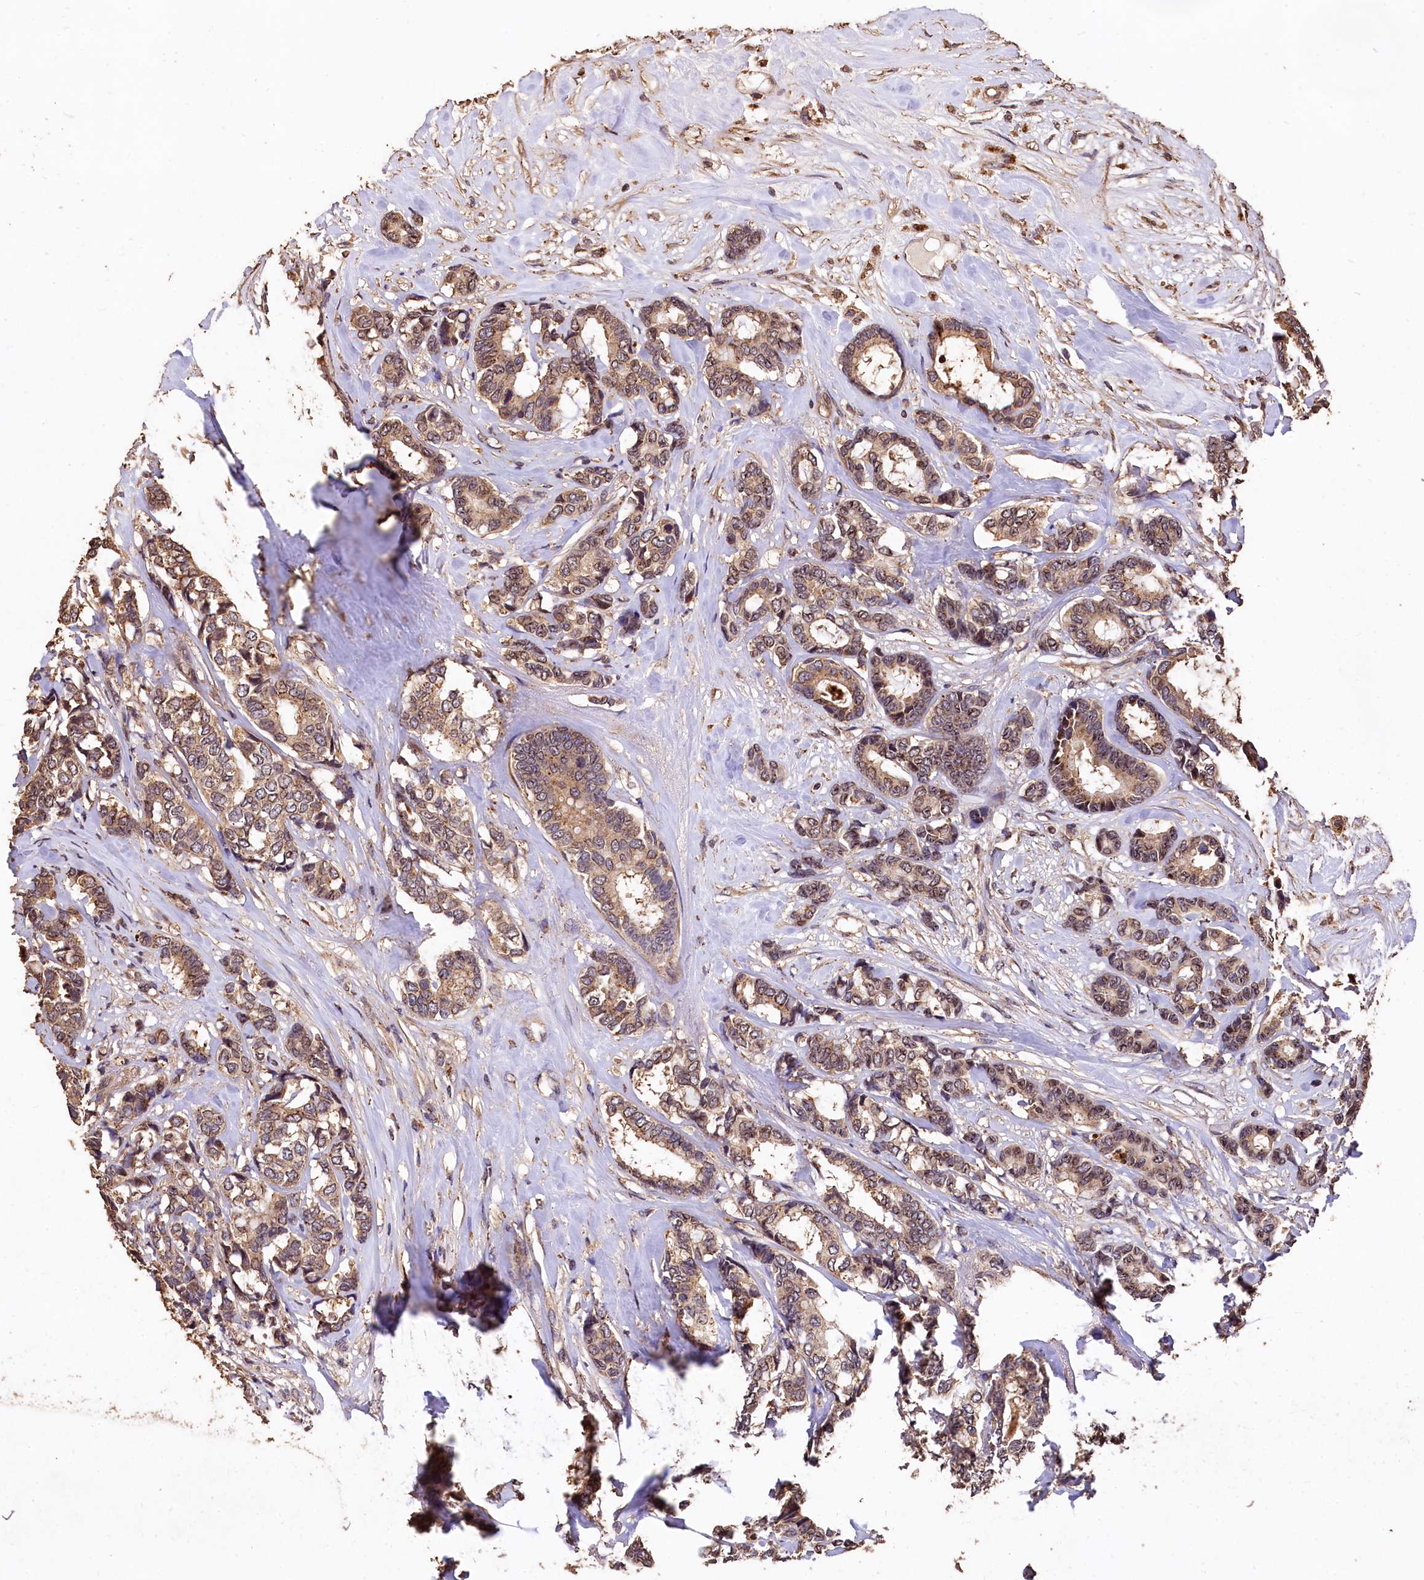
{"staining": {"intensity": "moderate", "quantity": ">75%", "location": "cytoplasmic/membranous"}, "tissue": "breast cancer", "cell_type": "Tumor cells", "image_type": "cancer", "snomed": [{"axis": "morphology", "description": "Duct carcinoma"}, {"axis": "topography", "description": "Breast"}], "caption": "Tumor cells display moderate cytoplasmic/membranous staining in approximately >75% of cells in intraductal carcinoma (breast).", "gene": "LSM4", "patient": {"sex": "female", "age": 87}}